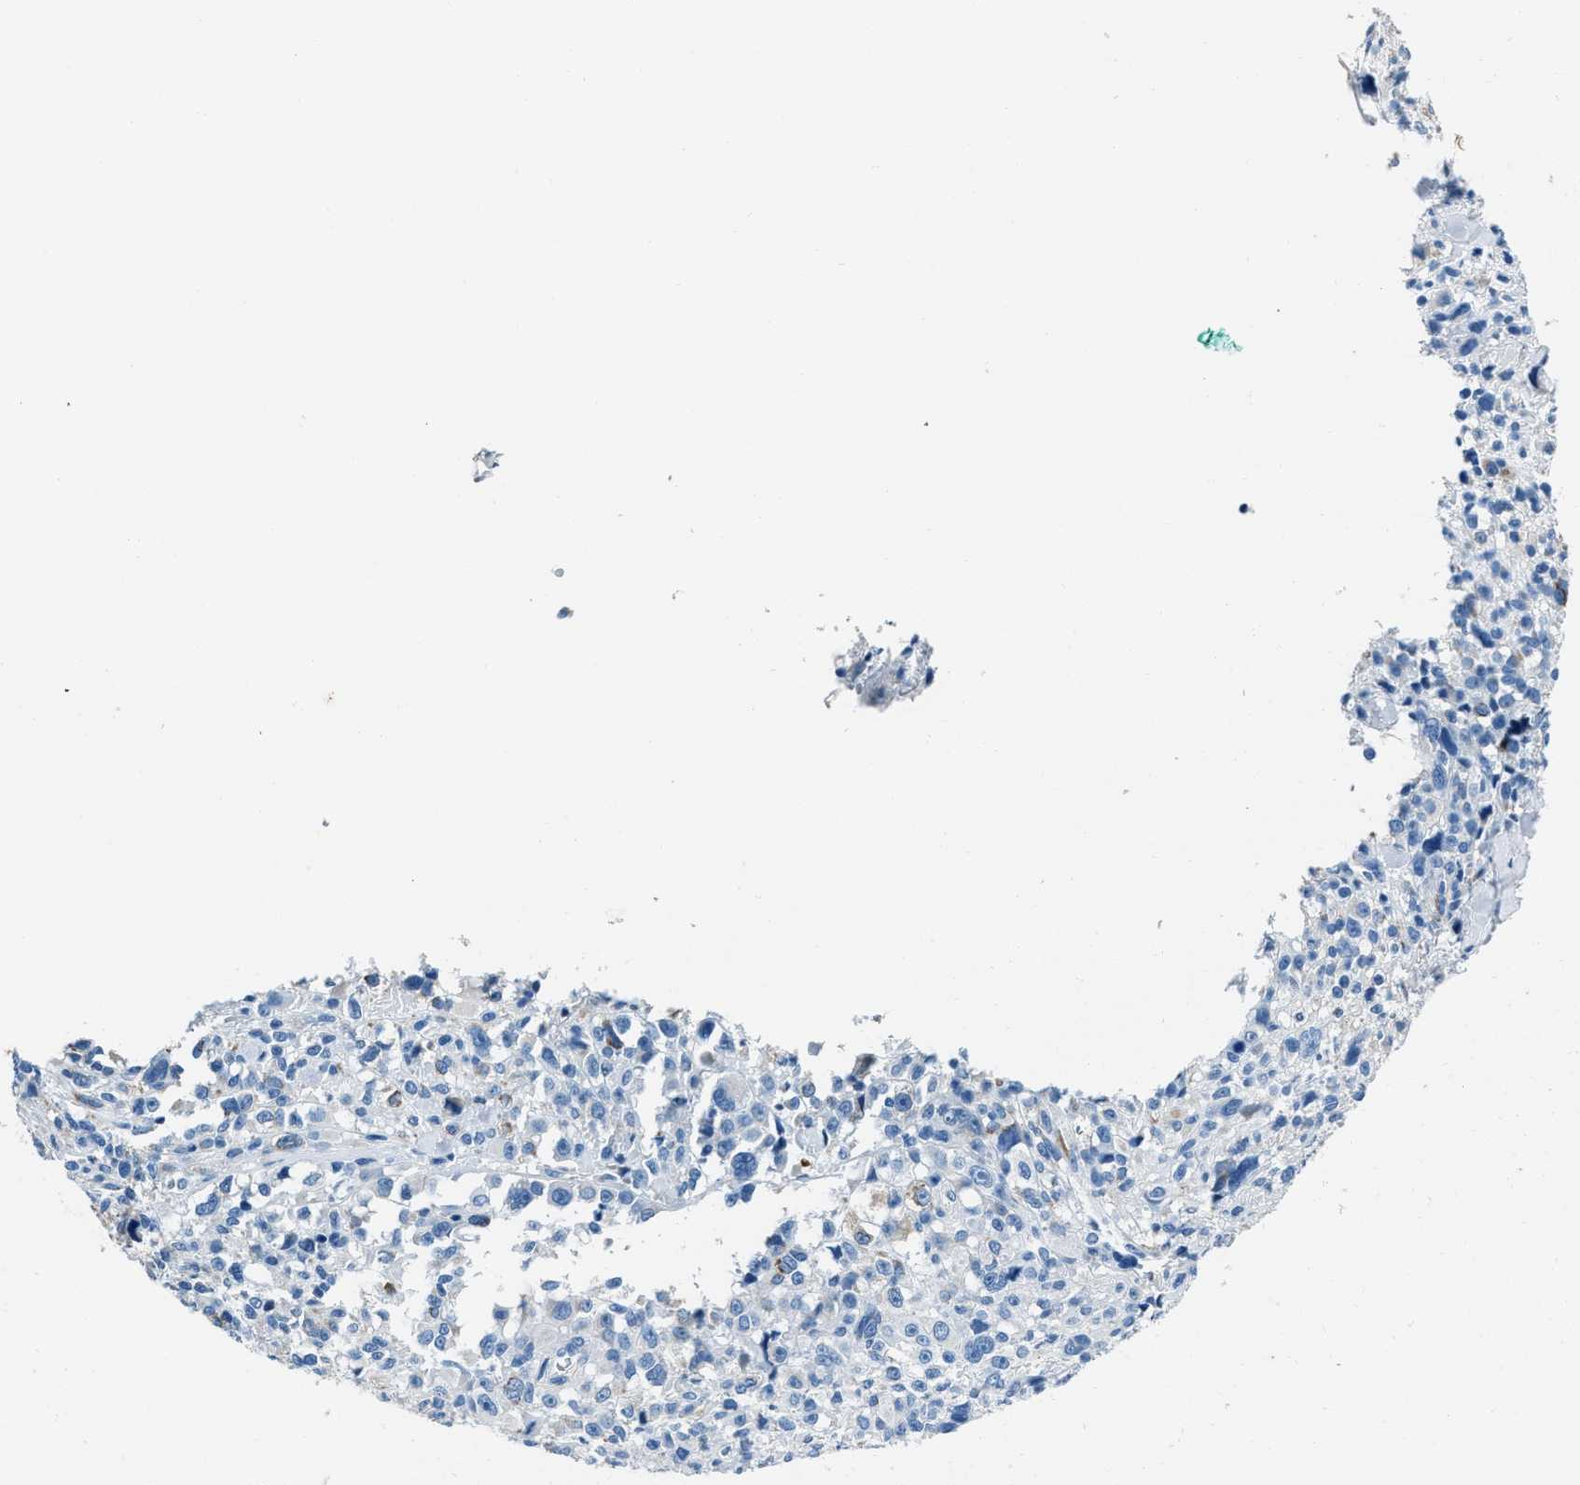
{"staining": {"intensity": "negative", "quantity": "none", "location": "none"}, "tissue": "melanoma", "cell_type": "Tumor cells", "image_type": "cancer", "snomed": [{"axis": "morphology", "description": "Malignant melanoma, NOS"}, {"axis": "topography", "description": "Skin"}], "caption": "There is no significant positivity in tumor cells of malignant melanoma.", "gene": "AMACR", "patient": {"sex": "female", "age": 55}}